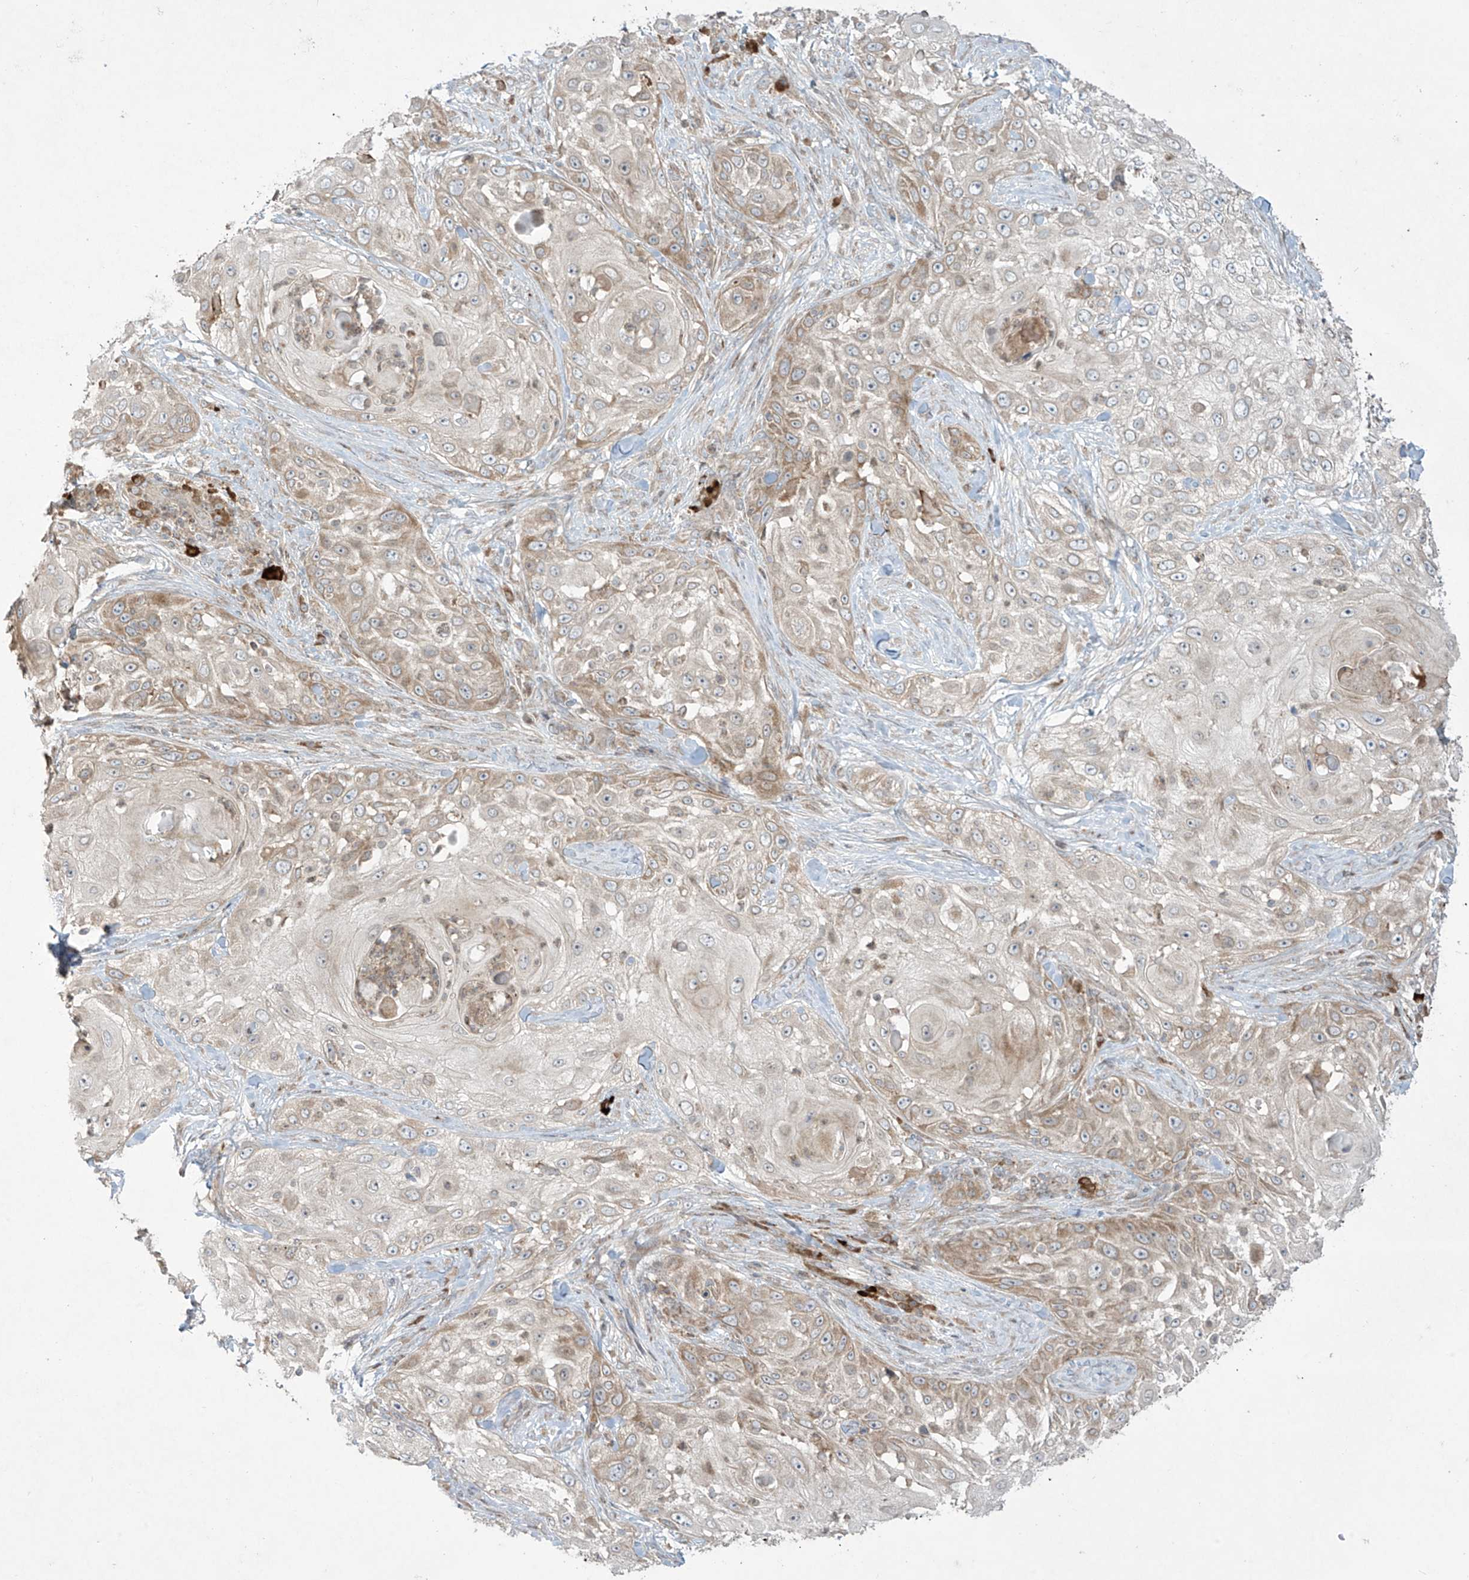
{"staining": {"intensity": "weak", "quantity": "25%-75%", "location": "cytoplasmic/membranous"}, "tissue": "skin cancer", "cell_type": "Tumor cells", "image_type": "cancer", "snomed": [{"axis": "morphology", "description": "Squamous cell carcinoma, NOS"}, {"axis": "topography", "description": "Skin"}], "caption": "There is low levels of weak cytoplasmic/membranous staining in tumor cells of skin cancer (squamous cell carcinoma), as demonstrated by immunohistochemical staining (brown color).", "gene": "PPAT", "patient": {"sex": "female", "age": 44}}